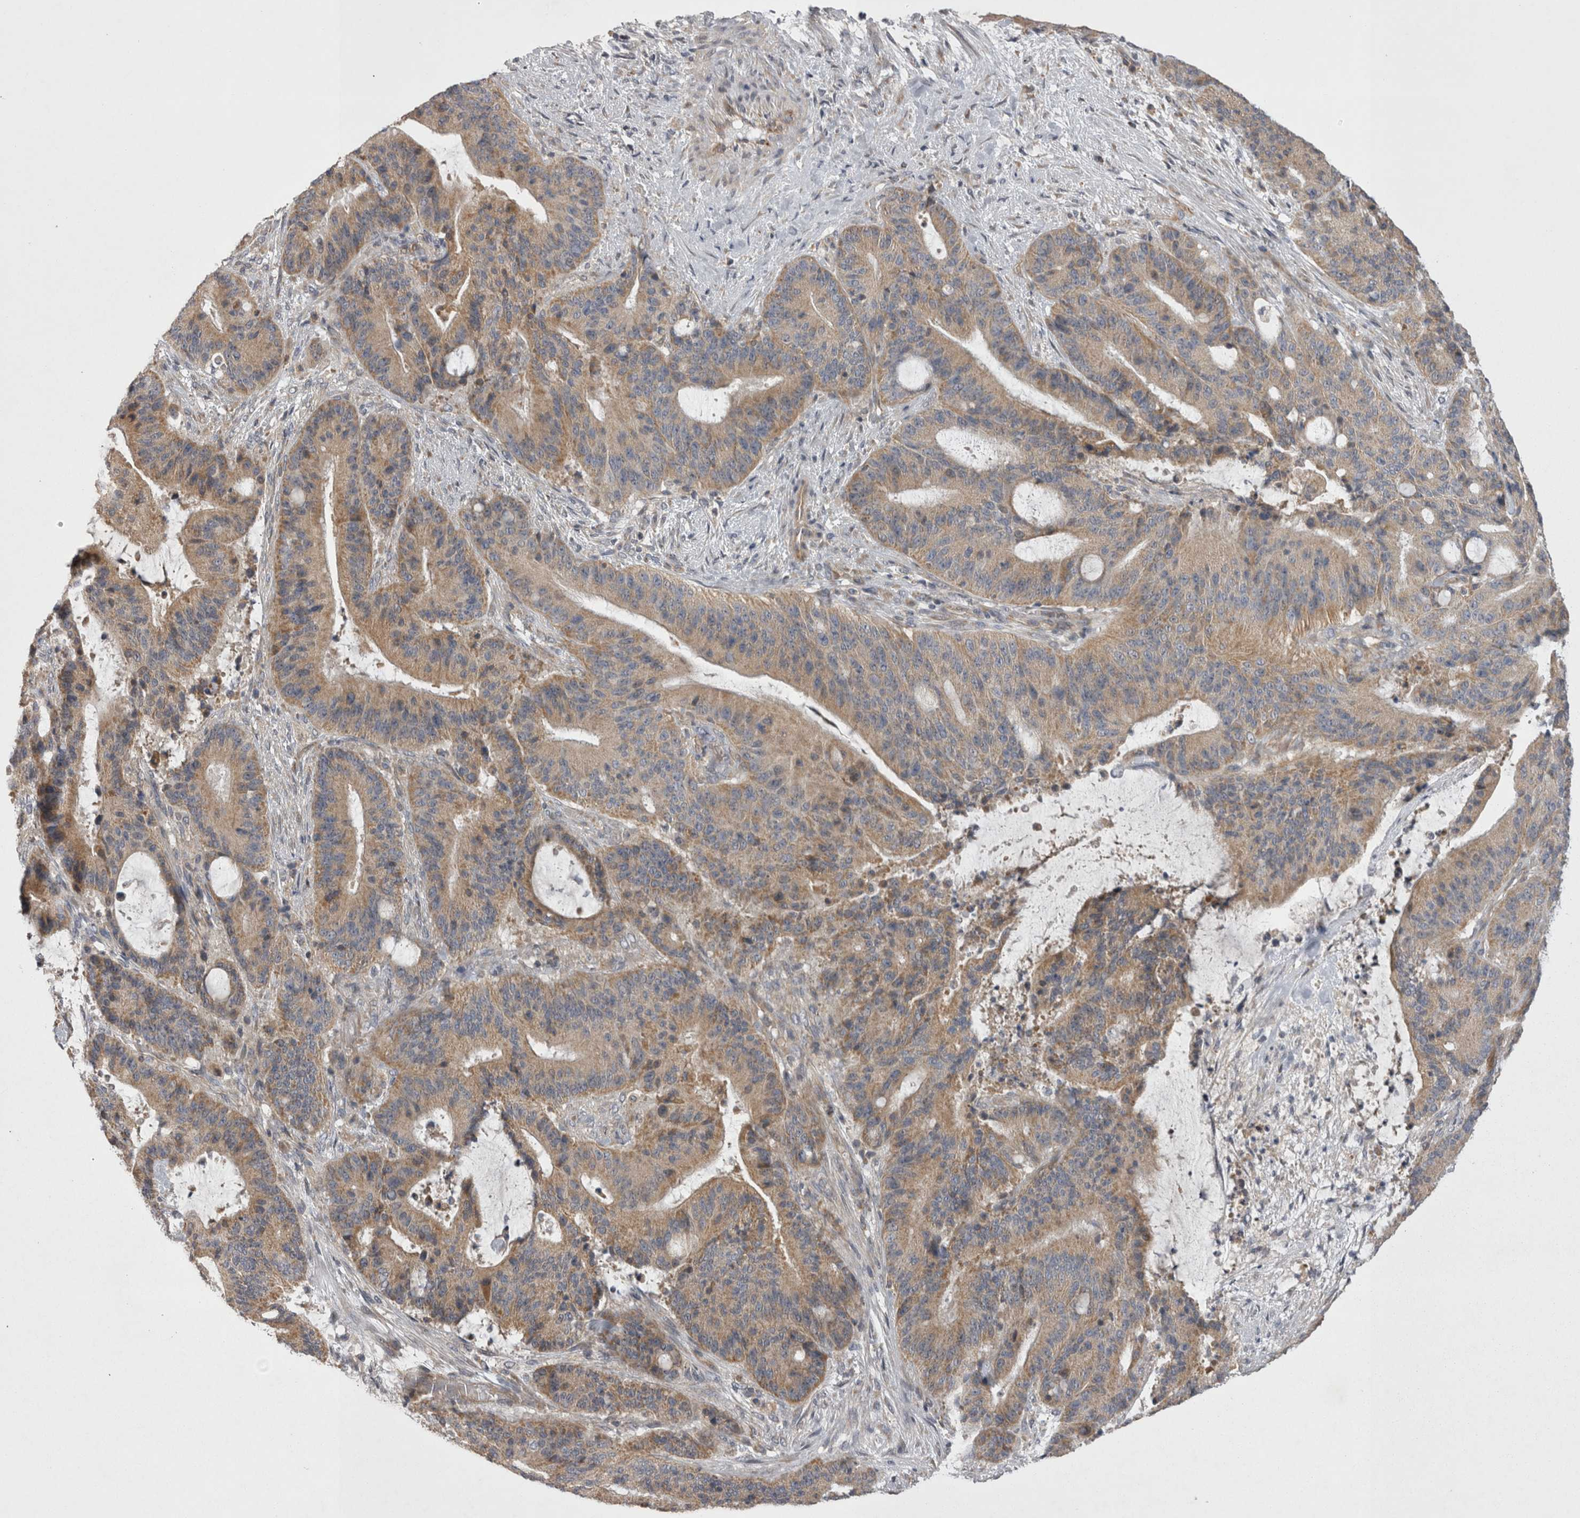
{"staining": {"intensity": "moderate", "quantity": ">75%", "location": "cytoplasmic/membranous"}, "tissue": "liver cancer", "cell_type": "Tumor cells", "image_type": "cancer", "snomed": [{"axis": "morphology", "description": "Normal tissue, NOS"}, {"axis": "morphology", "description": "Cholangiocarcinoma"}, {"axis": "topography", "description": "Liver"}, {"axis": "topography", "description": "Peripheral nerve tissue"}], "caption": "IHC (DAB (3,3'-diaminobenzidine)) staining of human cholangiocarcinoma (liver) reveals moderate cytoplasmic/membranous protein staining in approximately >75% of tumor cells.", "gene": "TSPOAP1", "patient": {"sex": "female", "age": 73}}